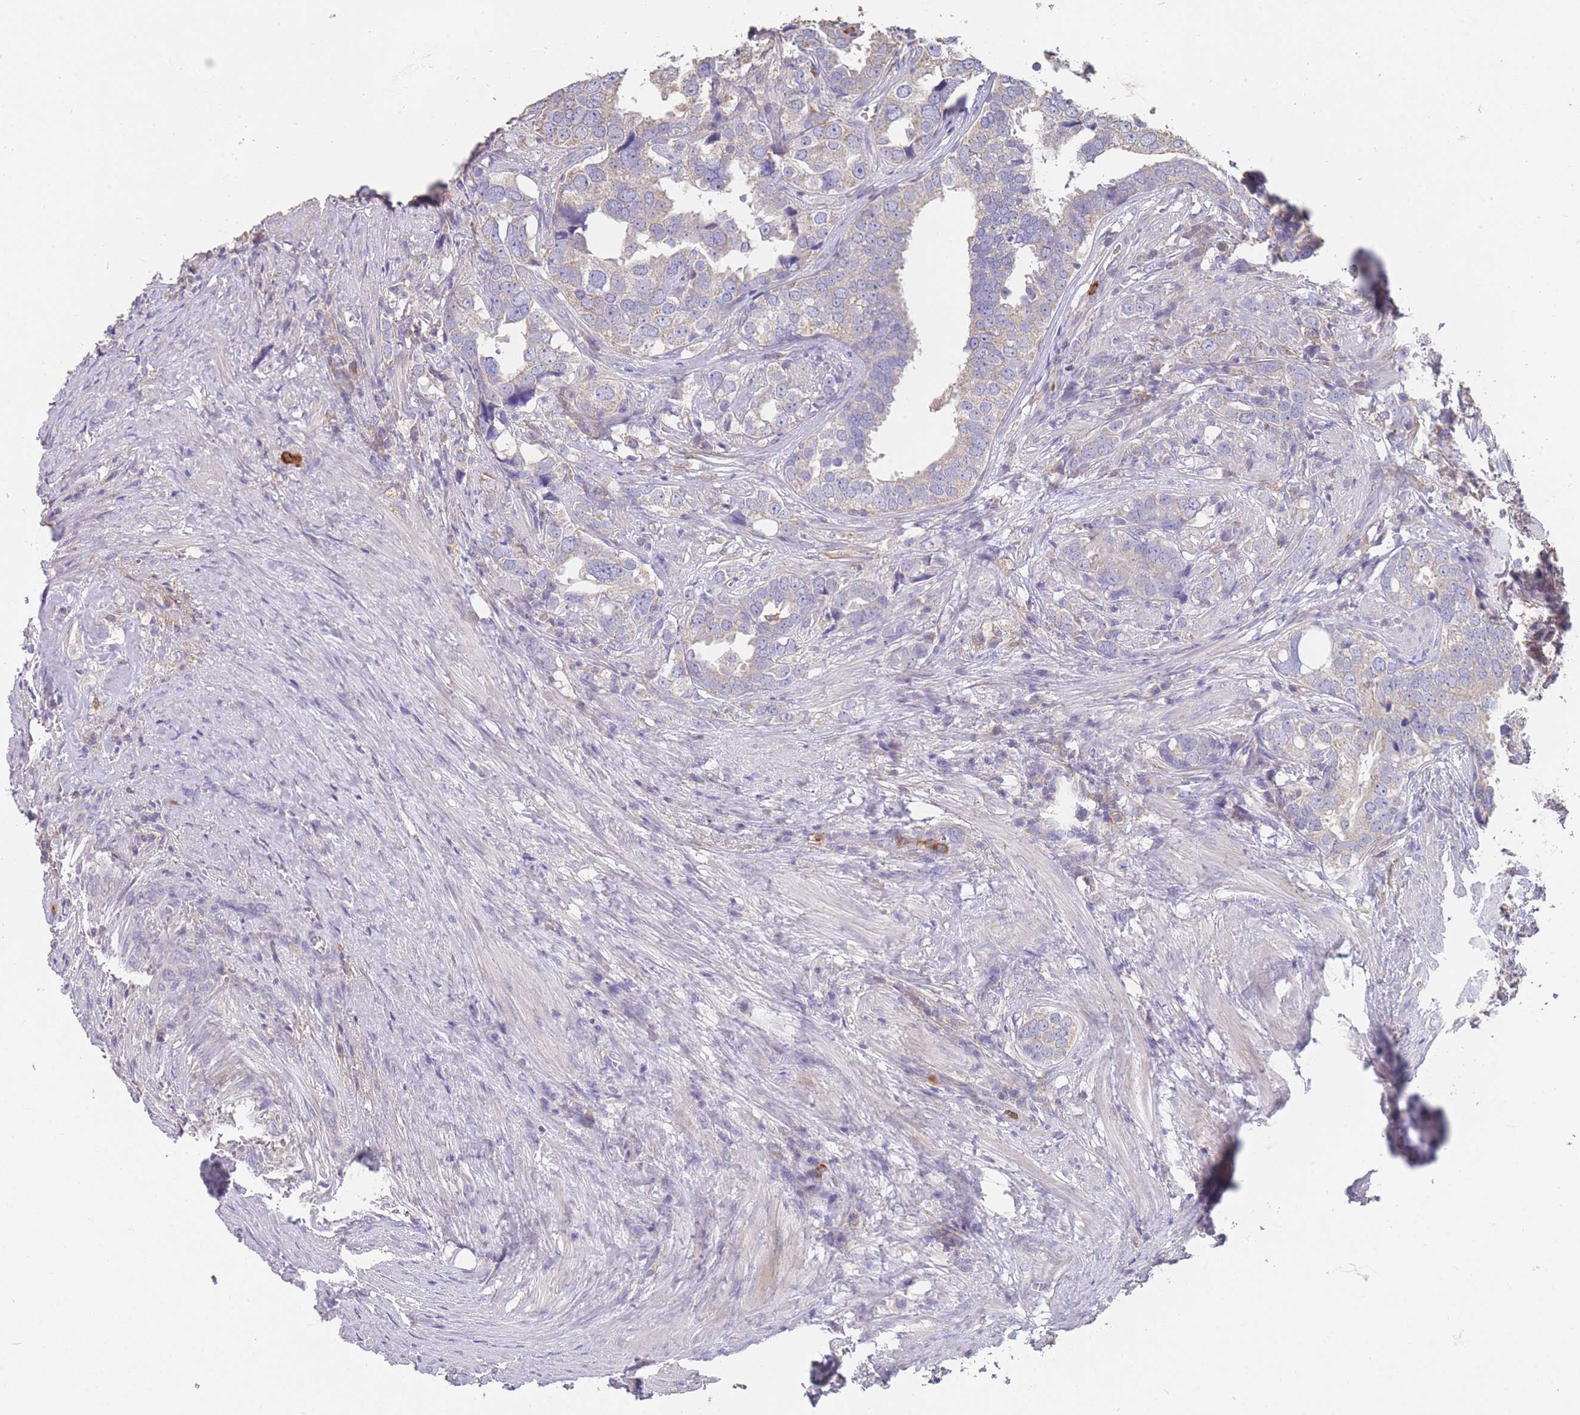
{"staining": {"intensity": "weak", "quantity": "<25%", "location": "cytoplasmic/membranous"}, "tissue": "prostate cancer", "cell_type": "Tumor cells", "image_type": "cancer", "snomed": [{"axis": "morphology", "description": "Adenocarcinoma, High grade"}, {"axis": "topography", "description": "Prostate"}], "caption": "A photomicrograph of human adenocarcinoma (high-grade) (prostate) is negative for staining in tumor cells.", "gene": "CLEC12A", "patient": {"sex": "male", "age": 71}}